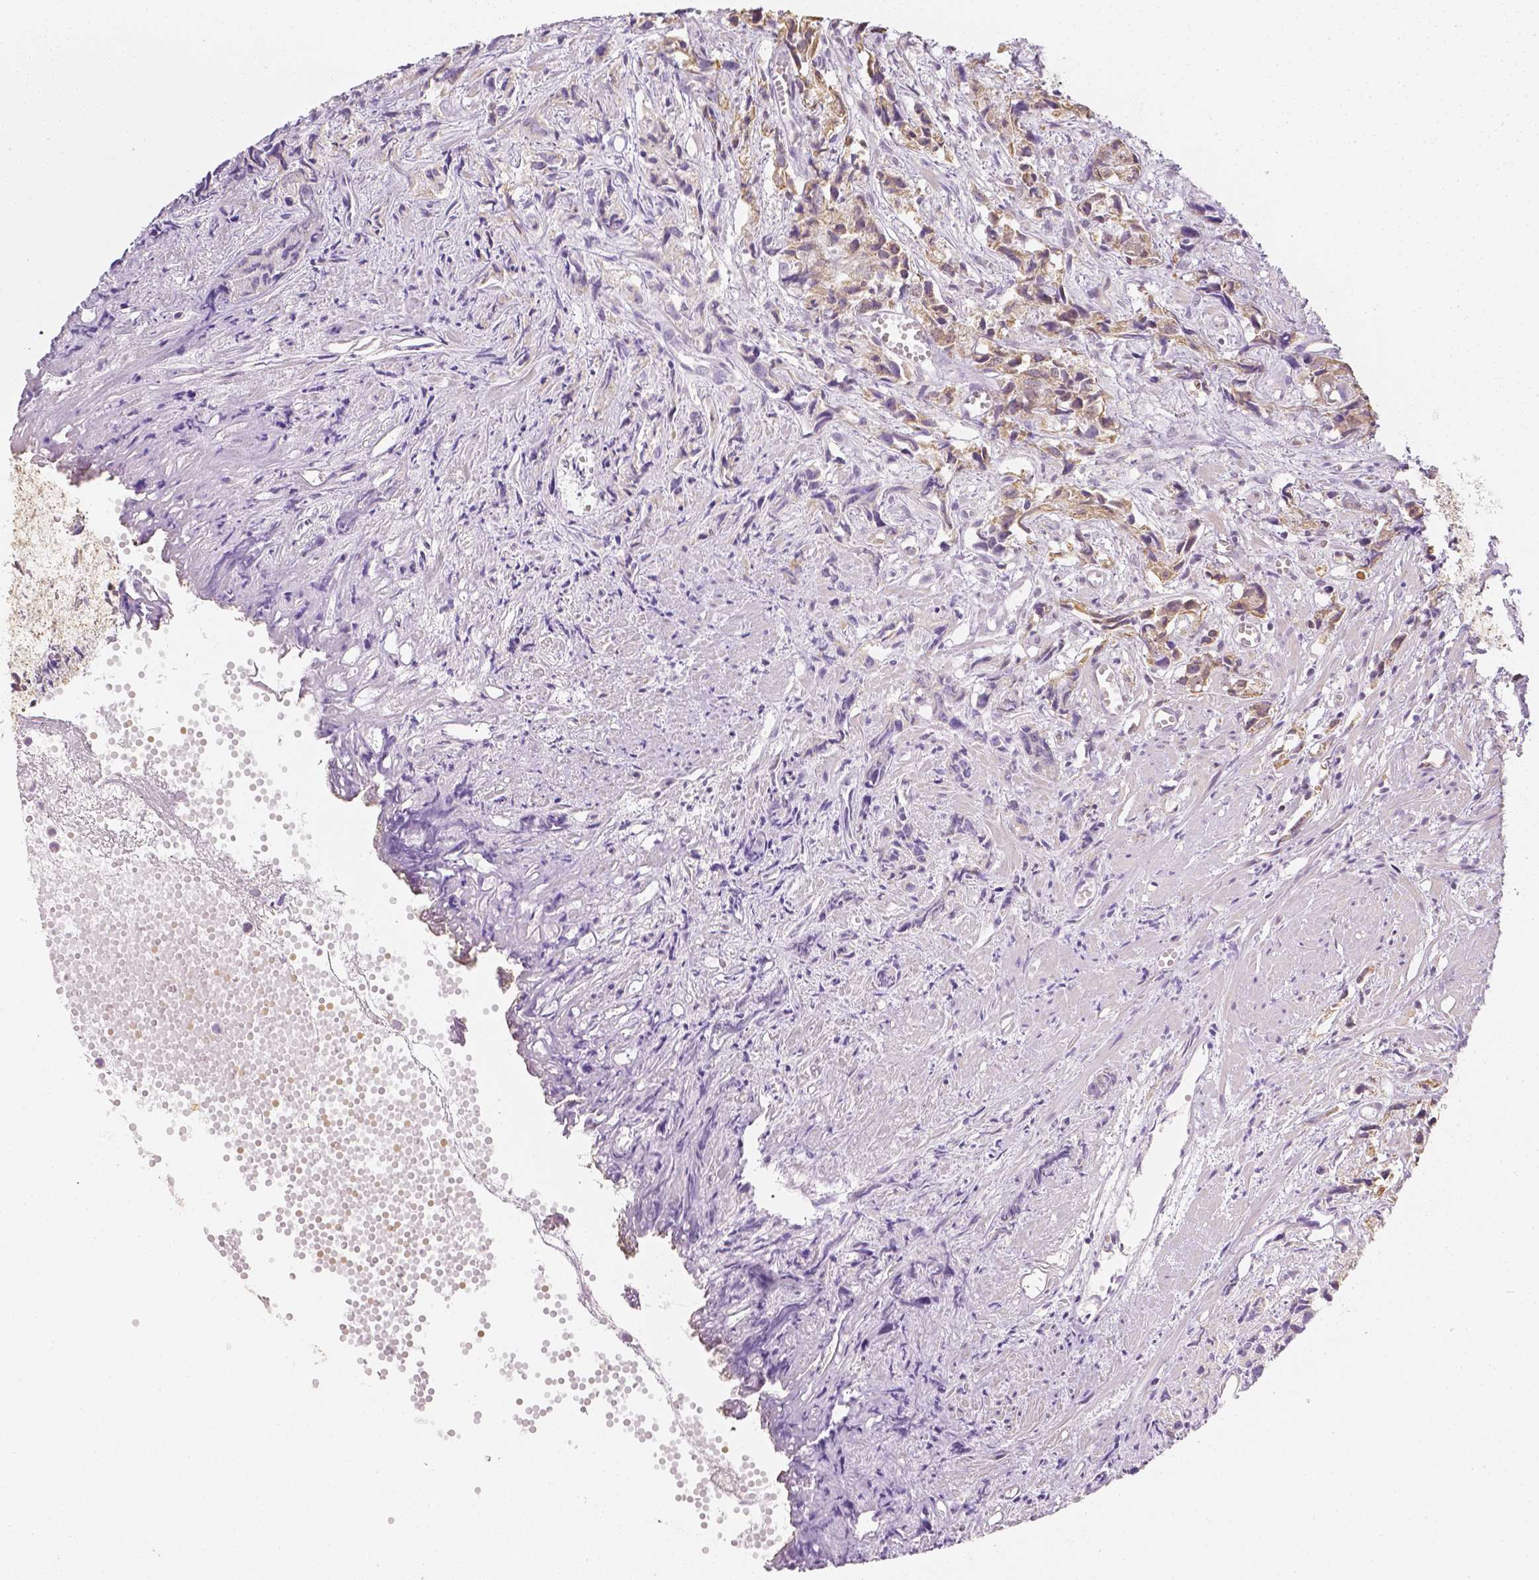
{"staining": {"intensity": "weak", "quantity": ">75%", "location": "cytoplasmic/membranous"}, "tissue": "prostate cancer", "cell_type": "Tumor cells", "image_type": "cancer", "snomed": [{"axis": "morphology", "description": "Adenocarcinoma, High grade"}, {"axis": "topography", "description": "Prostate"}], "caption": "Immunohistochemistry (IHC) of high-grade adenocarcinoma (prostate) exhibits low levels of weak cytoplasmic/membranous staining in approximately >75% of tumor cells.", "gene": "NVL", "patient": {"sex": "male", "age": 58}}